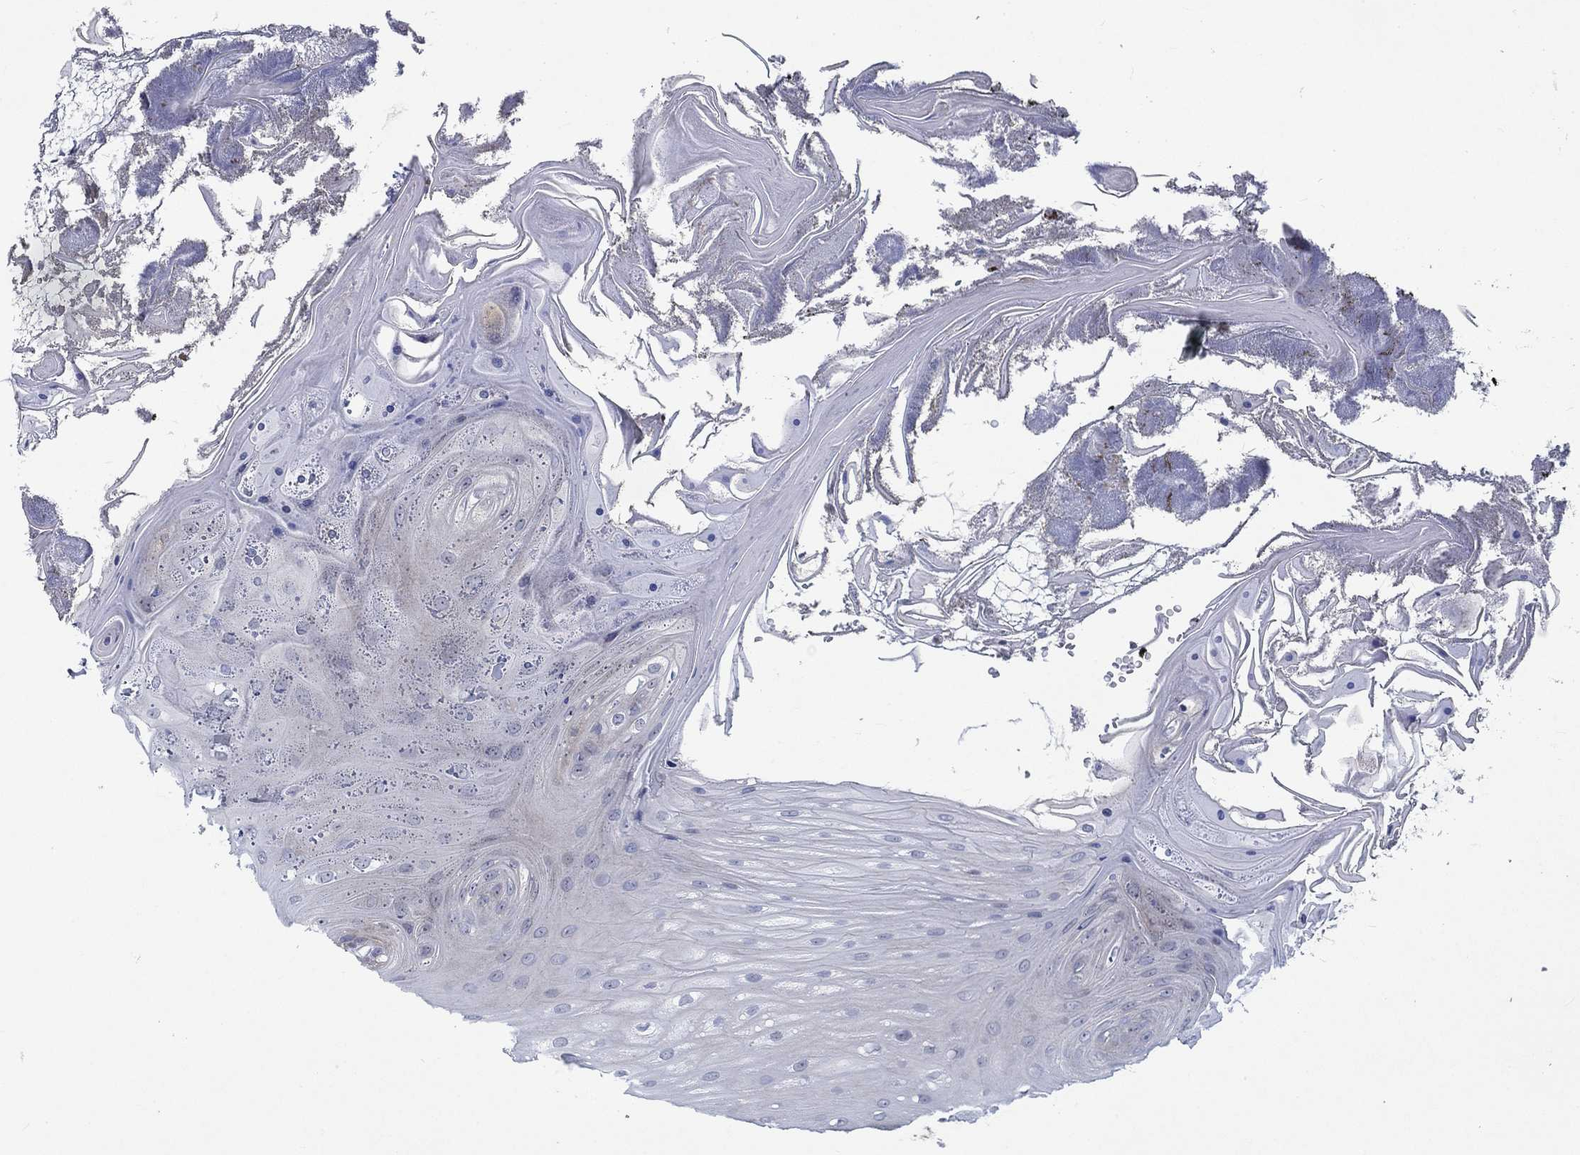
{"staining": {"intensity": "negative", "quantity": "none", "location": "none"}, "tissue": "oral mucosa", "cell_type": "Squamous epithelial cells", "image_type": "normal", "snomed": [{"axis": "morphology", "description": "Normal tissue, NOS"}, {"axis": "morphology", "description": "Squamous cell carcinoma, NOS"}, {"axis": "topography", "description": "Oral tissue"}, {"axis": "topography", "description": "Head-Neck"}], "caption": "High power microscopy image of an immunohistochemistry micrograph of normal oral mucosa, revealing no significant staining in squamous epithelial cells.", "gene": "MMP24", "patient": {"sex": "male", "age": 69}}